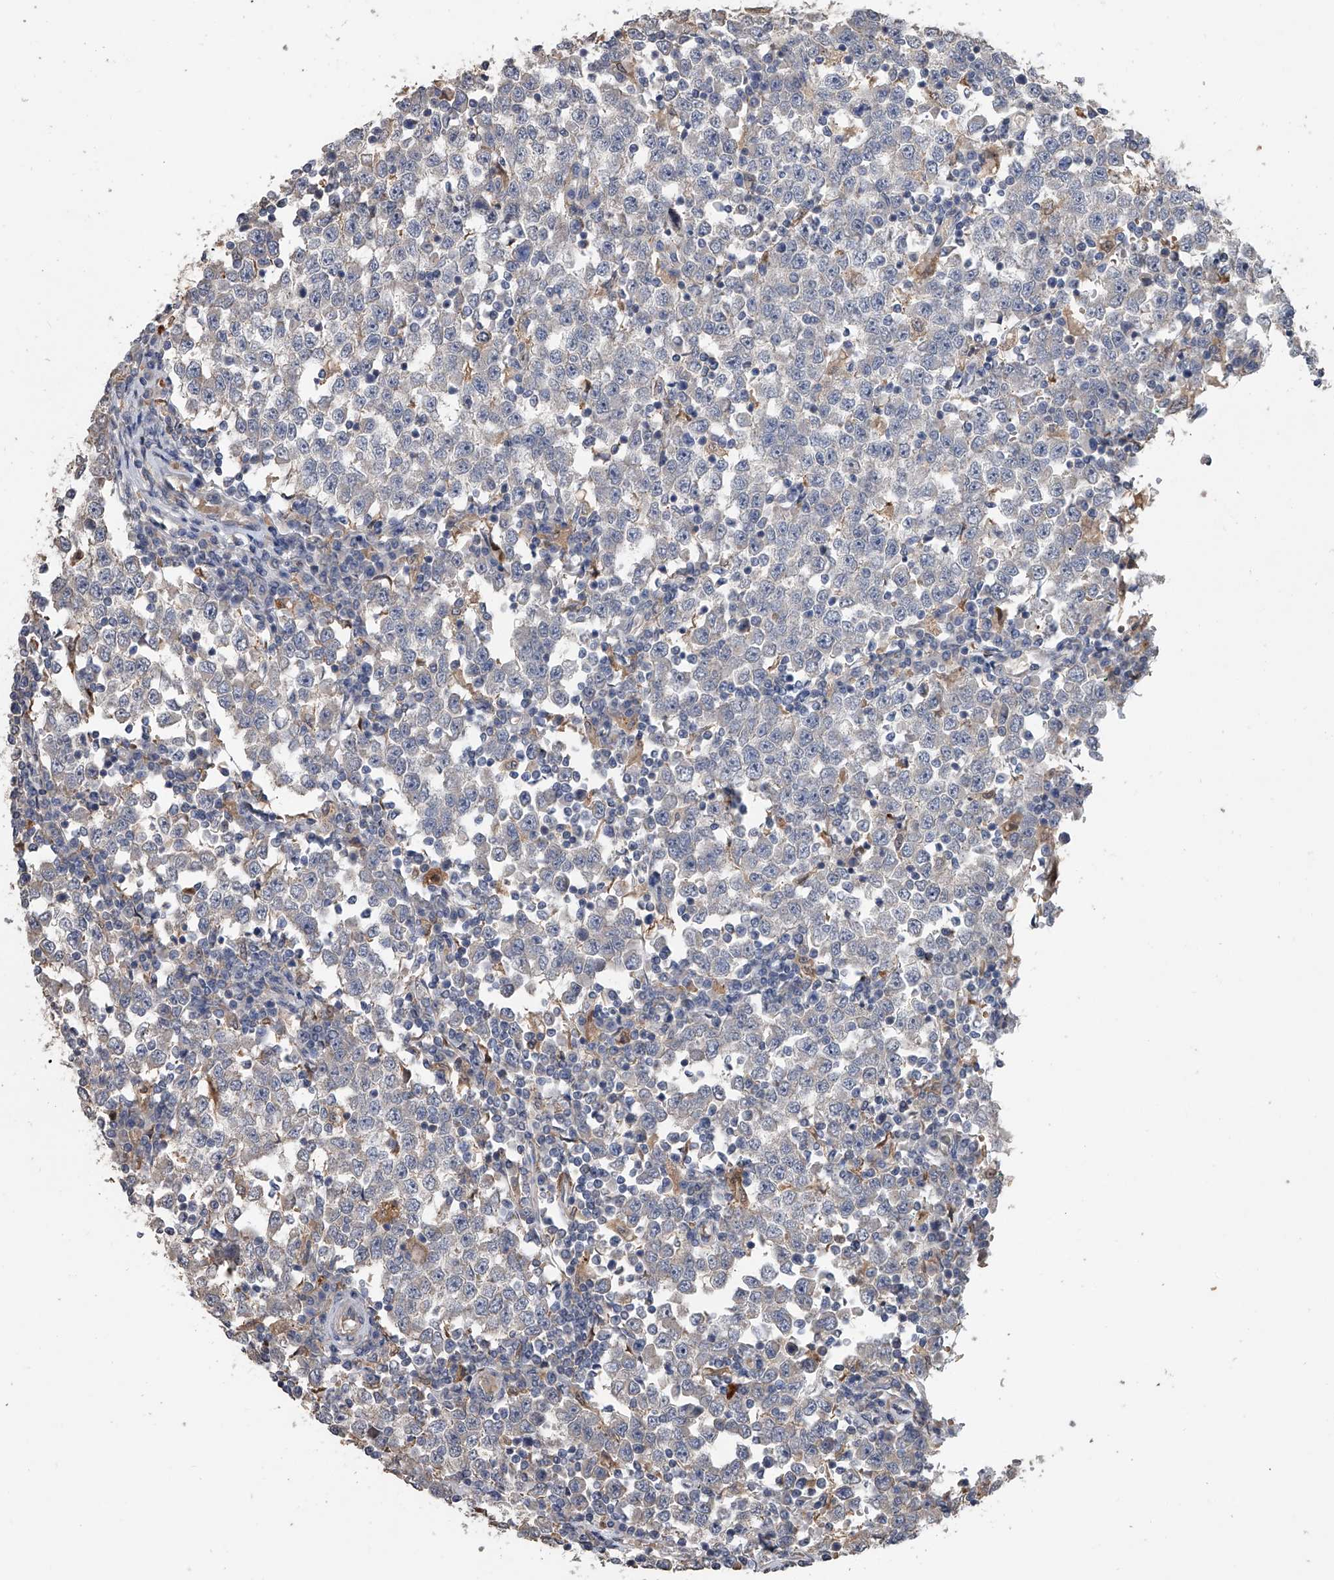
{"staining": {"intensity": "negative", "quantity": "none", "location": "none"}, "tissue": "testis cancer", "cell_type": "Tumor cells", "image_type": "cancer", "snomed": [{"axis": "morphology", "description": "Seminoma, NOS"}, {"axis": "topography", "description": "Testis"}], "caption": "This is a micrograph of IHC staining of testis cancer (seminoma), which shows no positivity in tumor cells.", "gene": "DOCK9", "patient": {"sex": "male", "age": 65}}